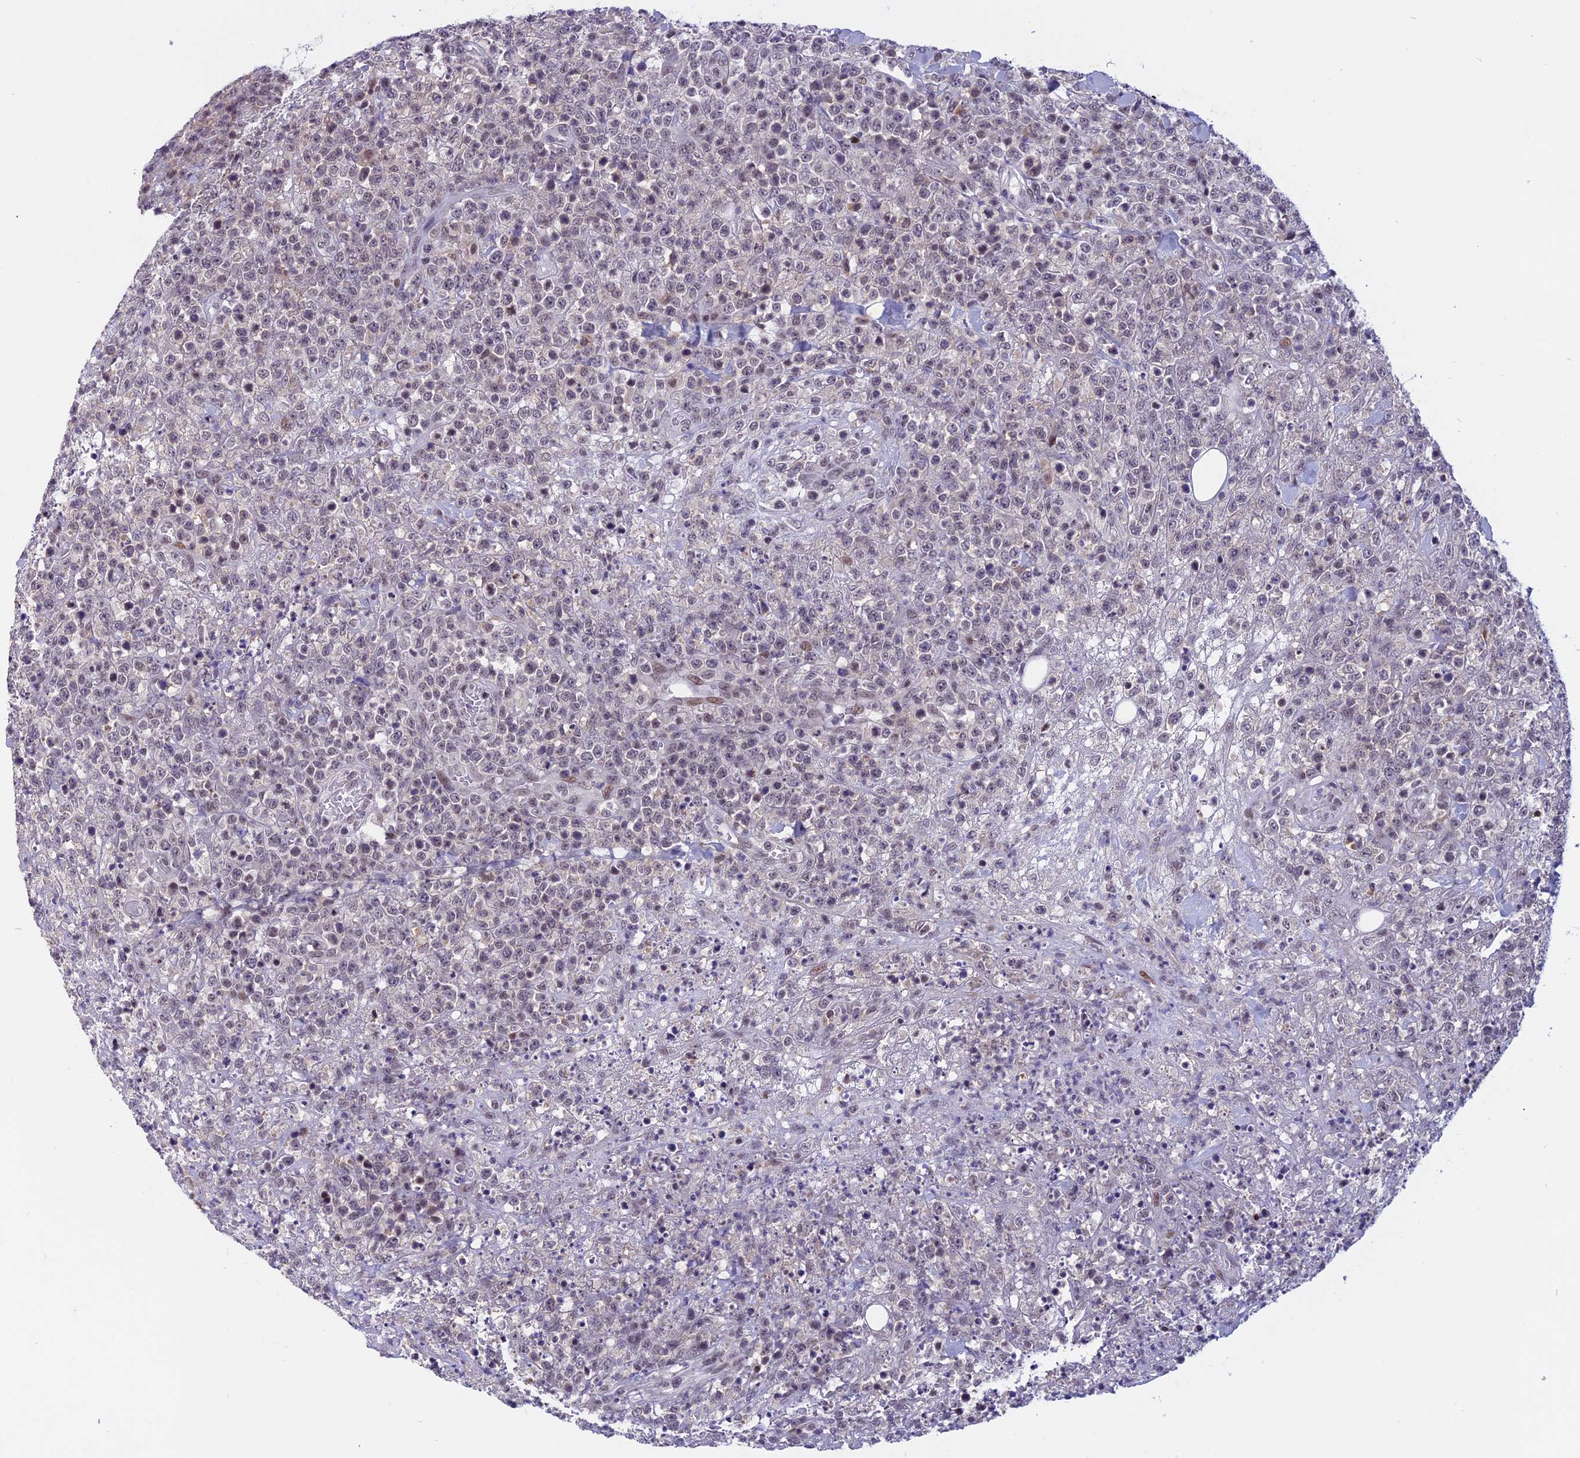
{"staining": {"intensity": "negative", "quantity": "none", "location": "none"}, "tissue": "lymphoma", "cell_type": "Tumor cells", "image_type": "cancer", "snomed": [{"axis": "morphology", "description": "Malignant lymphoma, non-Hodgkin's type, High grade"}, {"axis": "topography", "description": "Colon"}], "caption": "The IHC photomicrograph has no significant positivity in tumor cells of lymphoma tissue. (DAB (3,3'-diaminobenzidine) immunohistochemistry, high magnification).", "gene": "CDC7", "patient": {"sex": "female", "age": 53}}